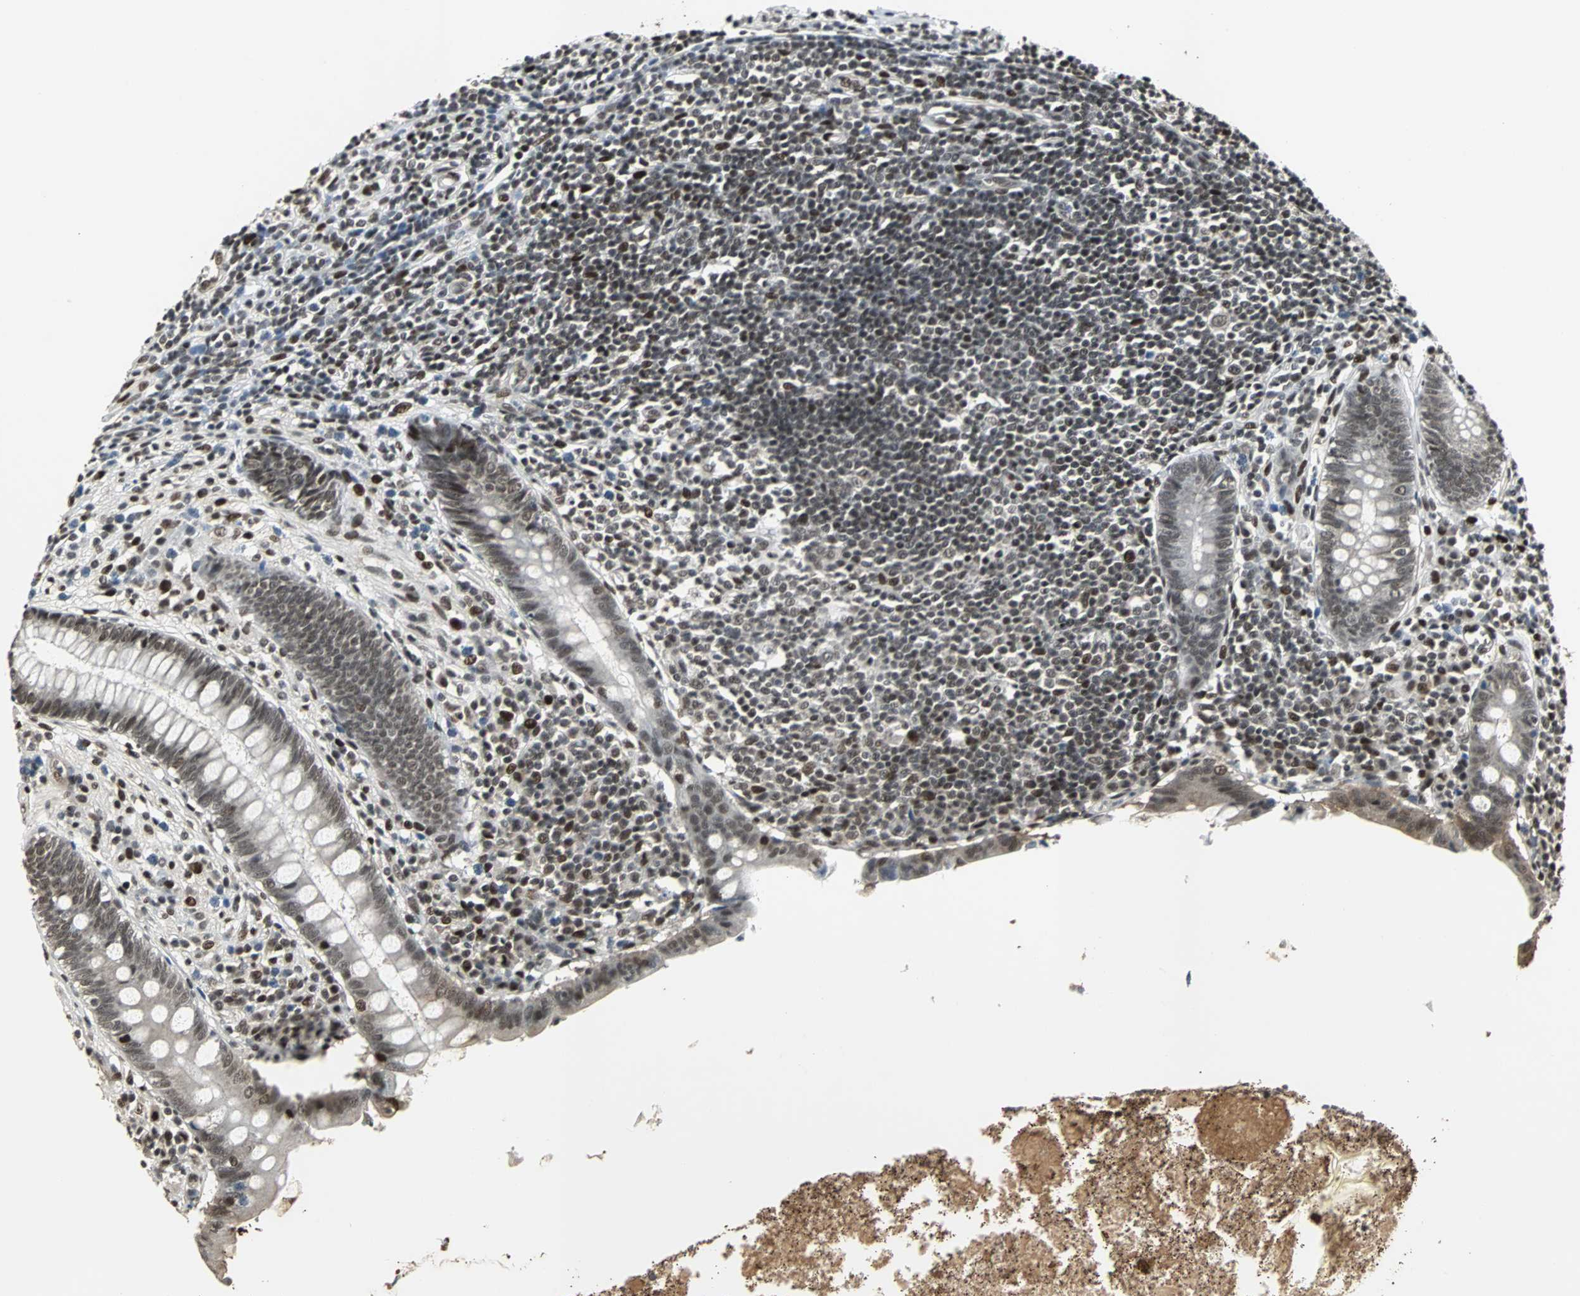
{"staining": {"intensity": "moderate", "quantity": ">75%", "location": "nuclear"}, "tissue": "appendix", "cell_type": "Glandular cells", "image_type": "normal", "snomed": [{"axis": "morphology", "description": "Normal tissue, NOS"}, {"axis": "topography", "description": "Appendix"}], "caption": "Approximately >75% of glandular cells in benign human appendix show moderate nuclear protein positivity as visualized by brown immunohistochemical staining.", "gene": "TAF5", "patient": {"sex": "female", "age": 50}}